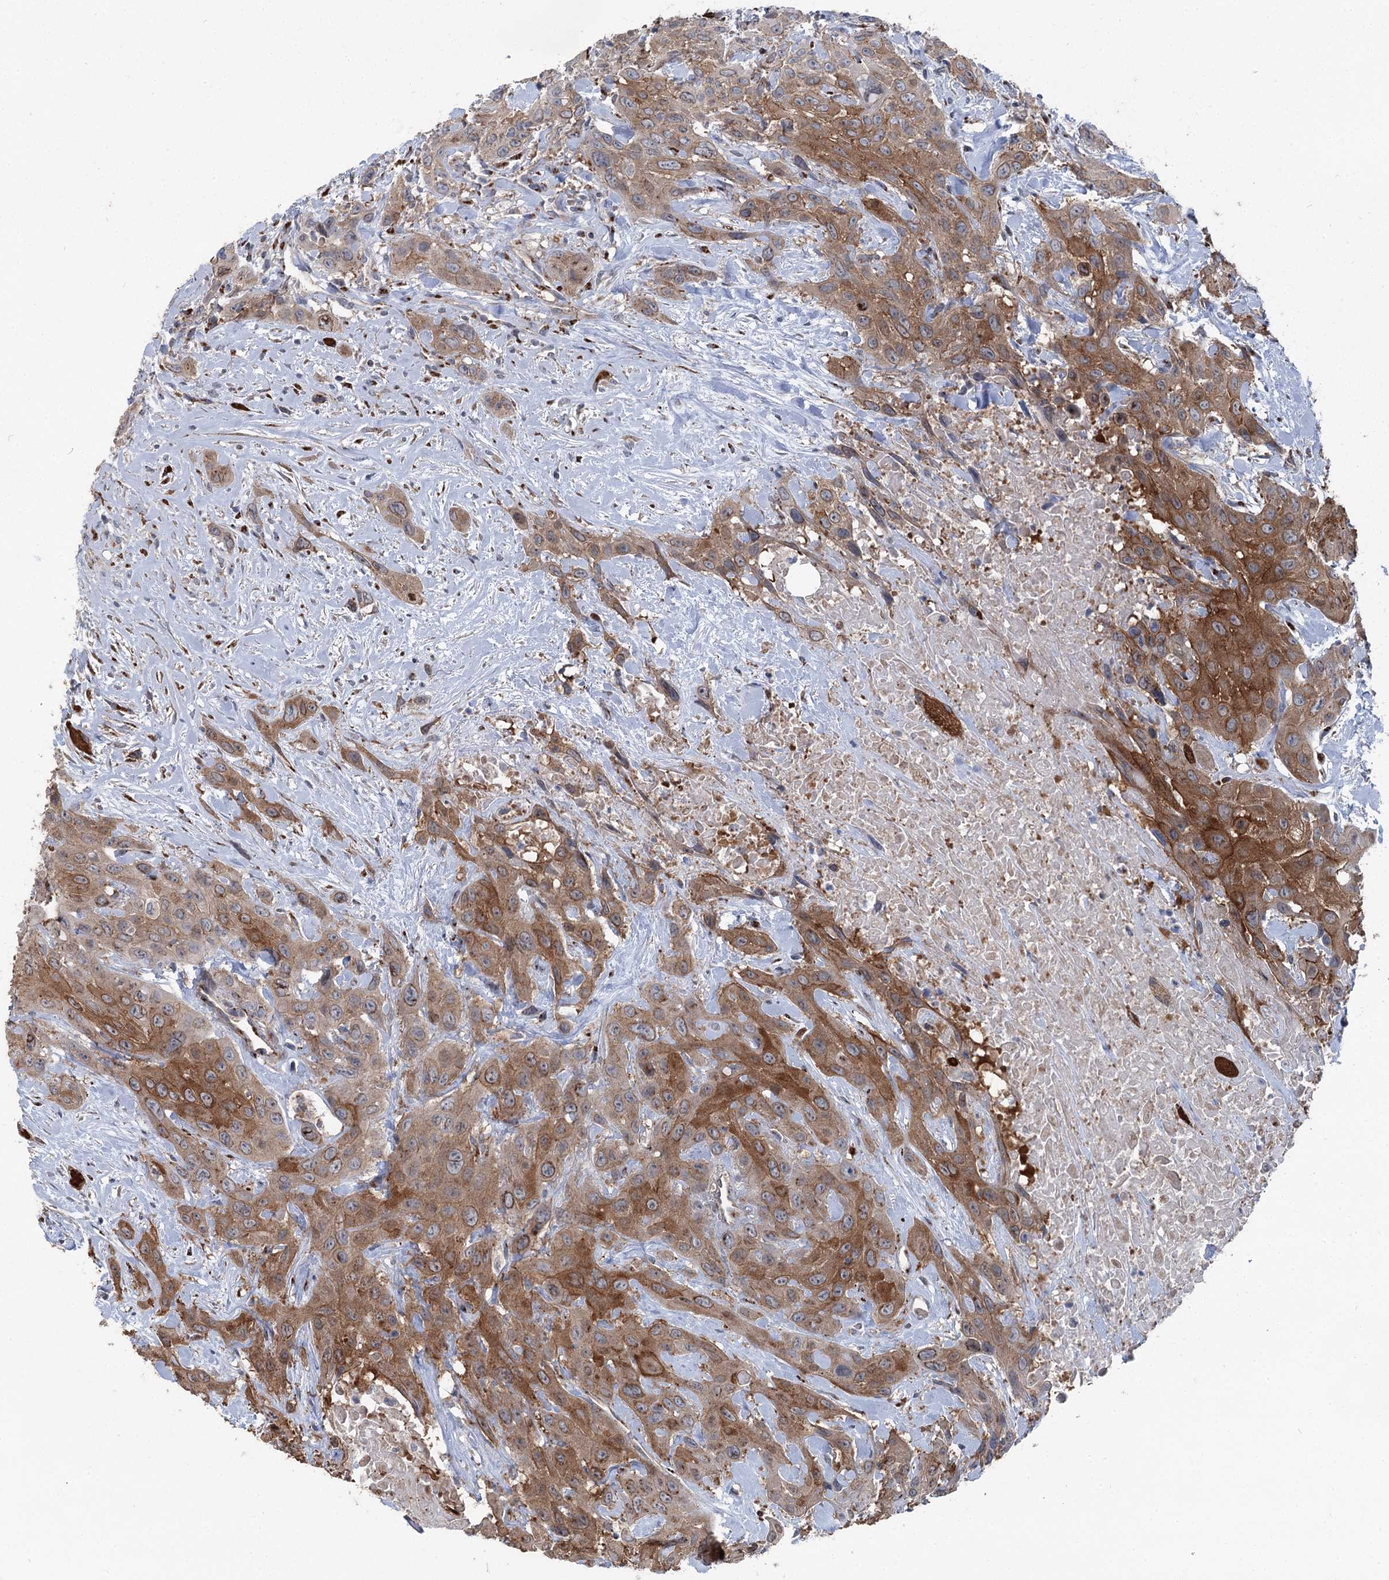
{"staining": {"intensity": "moderate", "quantity": ">75%", "location": "cytoplasmic/membranous"}, "tissue": "head and neck cancer", "cell_type": "Tumor cells", "image_type": "cancer", "snomed": [{"axis": "morphology", "description": "Squamous cell carcinoma, NOS"}, {"axis": "topography", "description": "Head-Neck"}], "caption": "Protein staining of head and neck cancer tissue shows moderate cytoplasmic/membranous staining in about >75% of tumor cells. (DAB (3,3'-diaminobenzidine) IHC with brightfield microscopy, high magnification).", "gene": "ITIH5", "patient": {"sex": "male", "age": 81}}